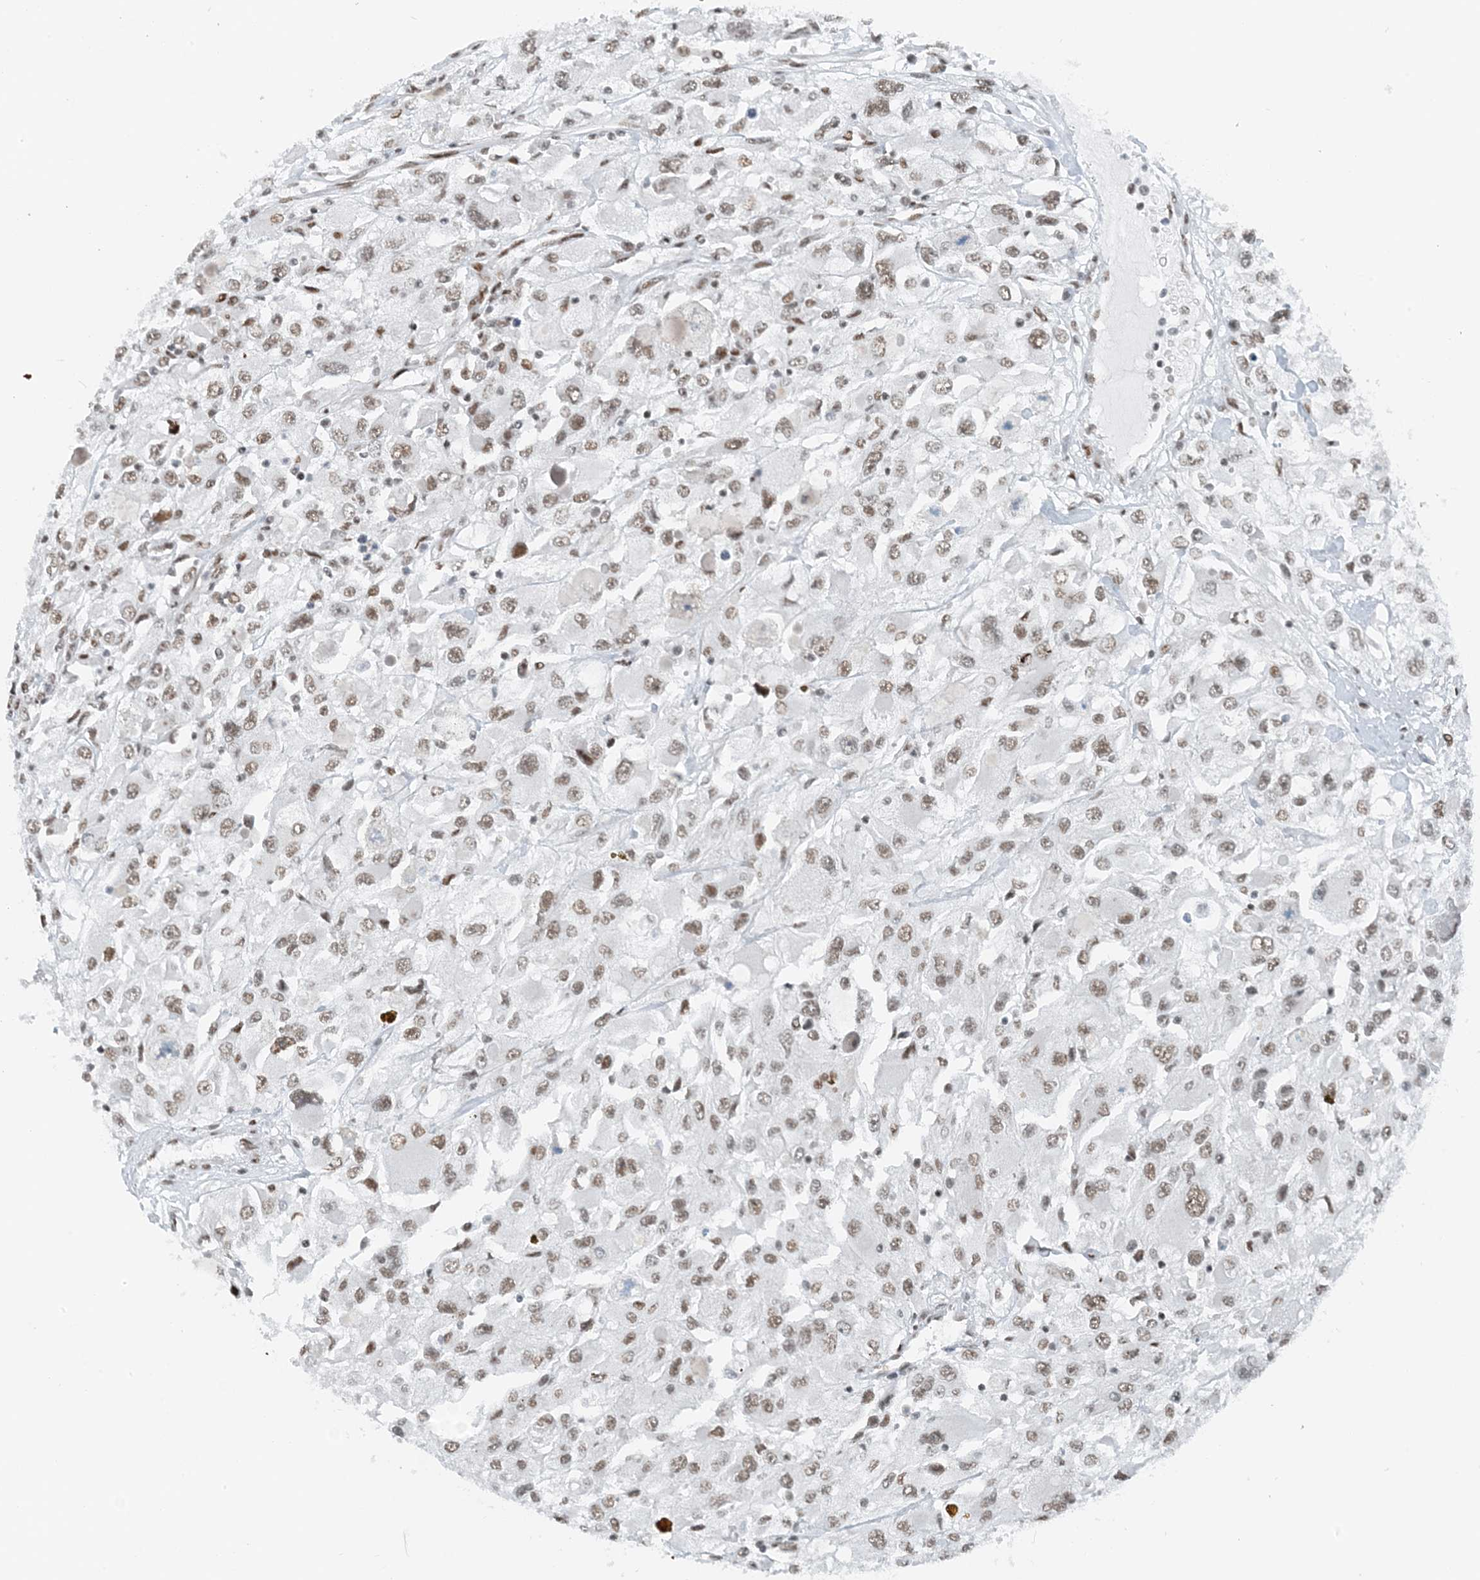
{"staining": {"intensity": "weak", "quantity": ">75%", "location": "nuclear"}, "tissue": "renal cancer", "cell_type": "Tumor cells", "image_type": "cancer", "snomed": [{"axis": "morphology", "description": "Adenocarcinoma, NOS"}, {"axis": "topography", "description": "Kidney"}], "caption": "An image of renal cancer (adenocarcinoma) stained for a protein exhibits weak nuclear brown staining in tumor cells.", "gene": "ZNF500", "patient": {"sex": "female", "age": 52}}